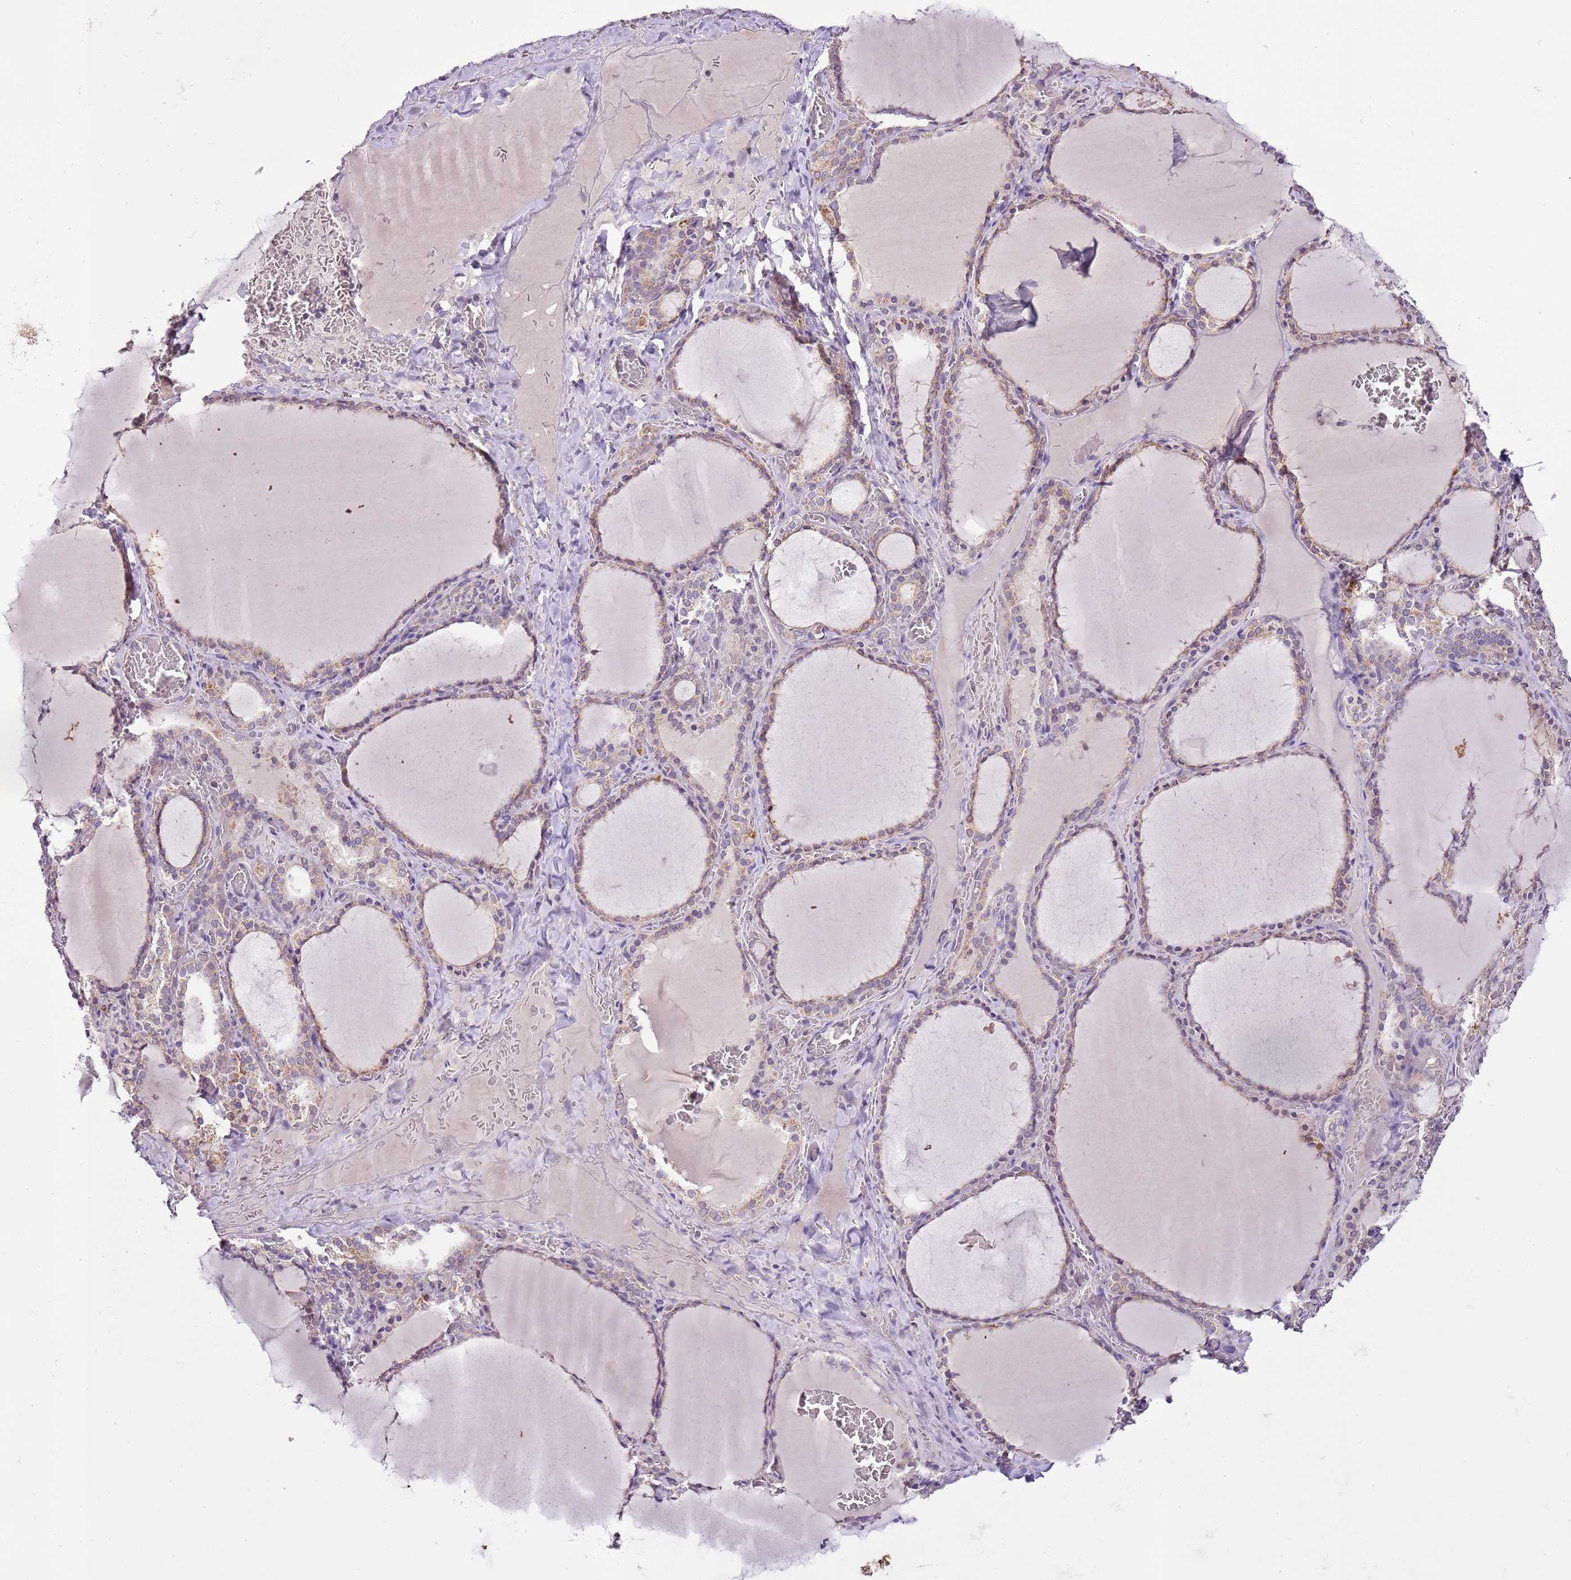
{"staining": {"intensity": "weak", "quantity": "25%-75%", "location": "cytoplasmic/membranous"}, "tissue": "thyroid gland", "cell_type": "Glandular cells", "image_type": "normal", "snomed": [{"axis": "morphology", "description": "Normal tissue, NOS"}, {"axis": "topography", "description": "Thyroid gland"}], "caption": "The immunohistochemical stain highlights weak cytoplasmic/membranous staining in glandular cells of normal thyroid gland.", "gene": "CMKLR1", "patient": {"sex": "female", "age": 39}}